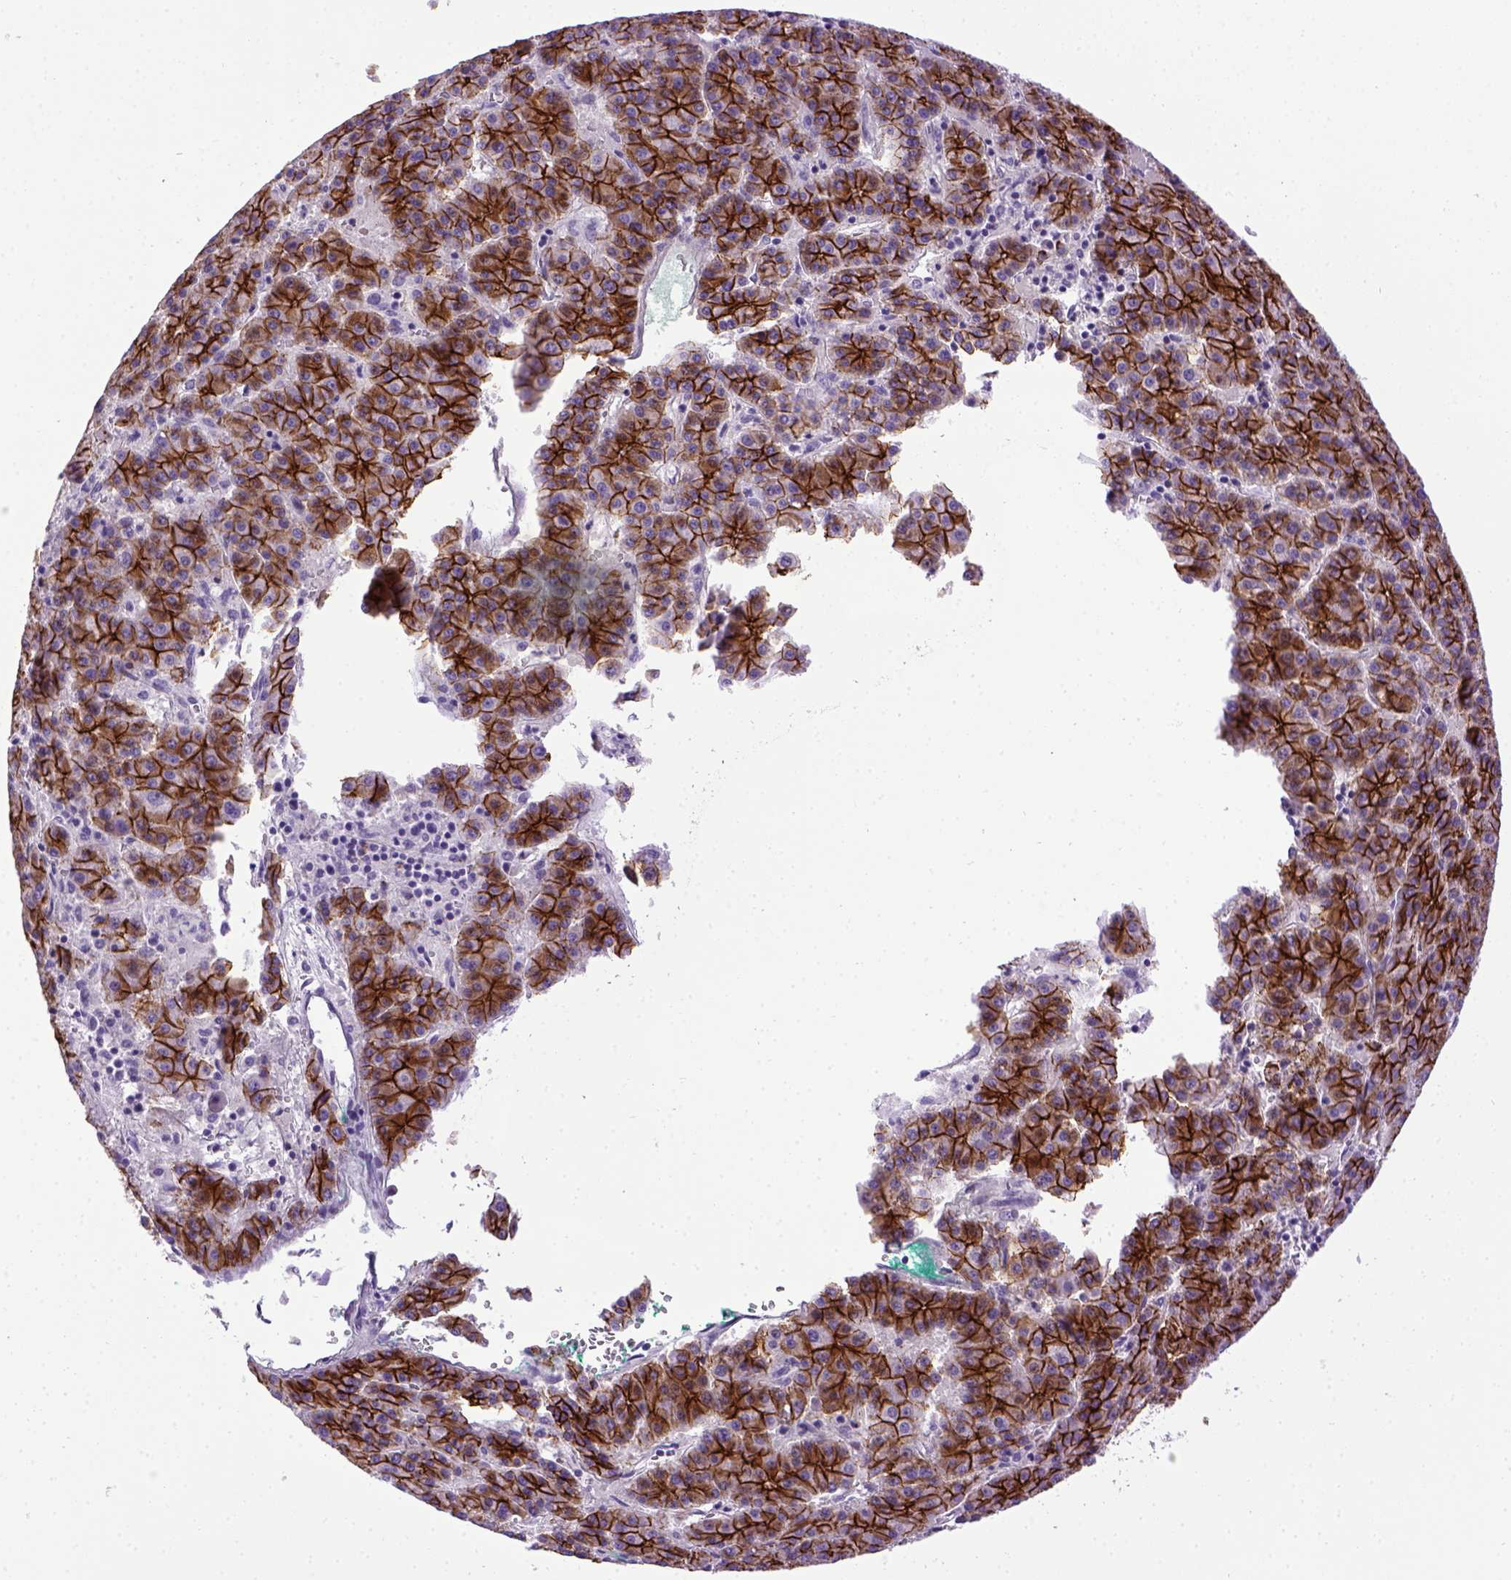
{"staining": {"intensity": "strong", "quantity": ">75%", "location": "cytoplasmic/membranous"}, "tissue": "liver cancer", "cell_type": "Tumor cells", "image_type": "cancer", "snomed": [{"axis": "morphology", "description": "Carcinoma, Hepatocellular, NOS"}, {"axis": "topography", "description": "Liver"}], "caption": "Human hepatocellular carcinoma (liver) stained with a brown dye exhibits strong cytoplasmic/membranous positive staining in approximately >75% of tumor cells.", "gene": "CDH1", "patient": {"sex": "female", "age": 58}}